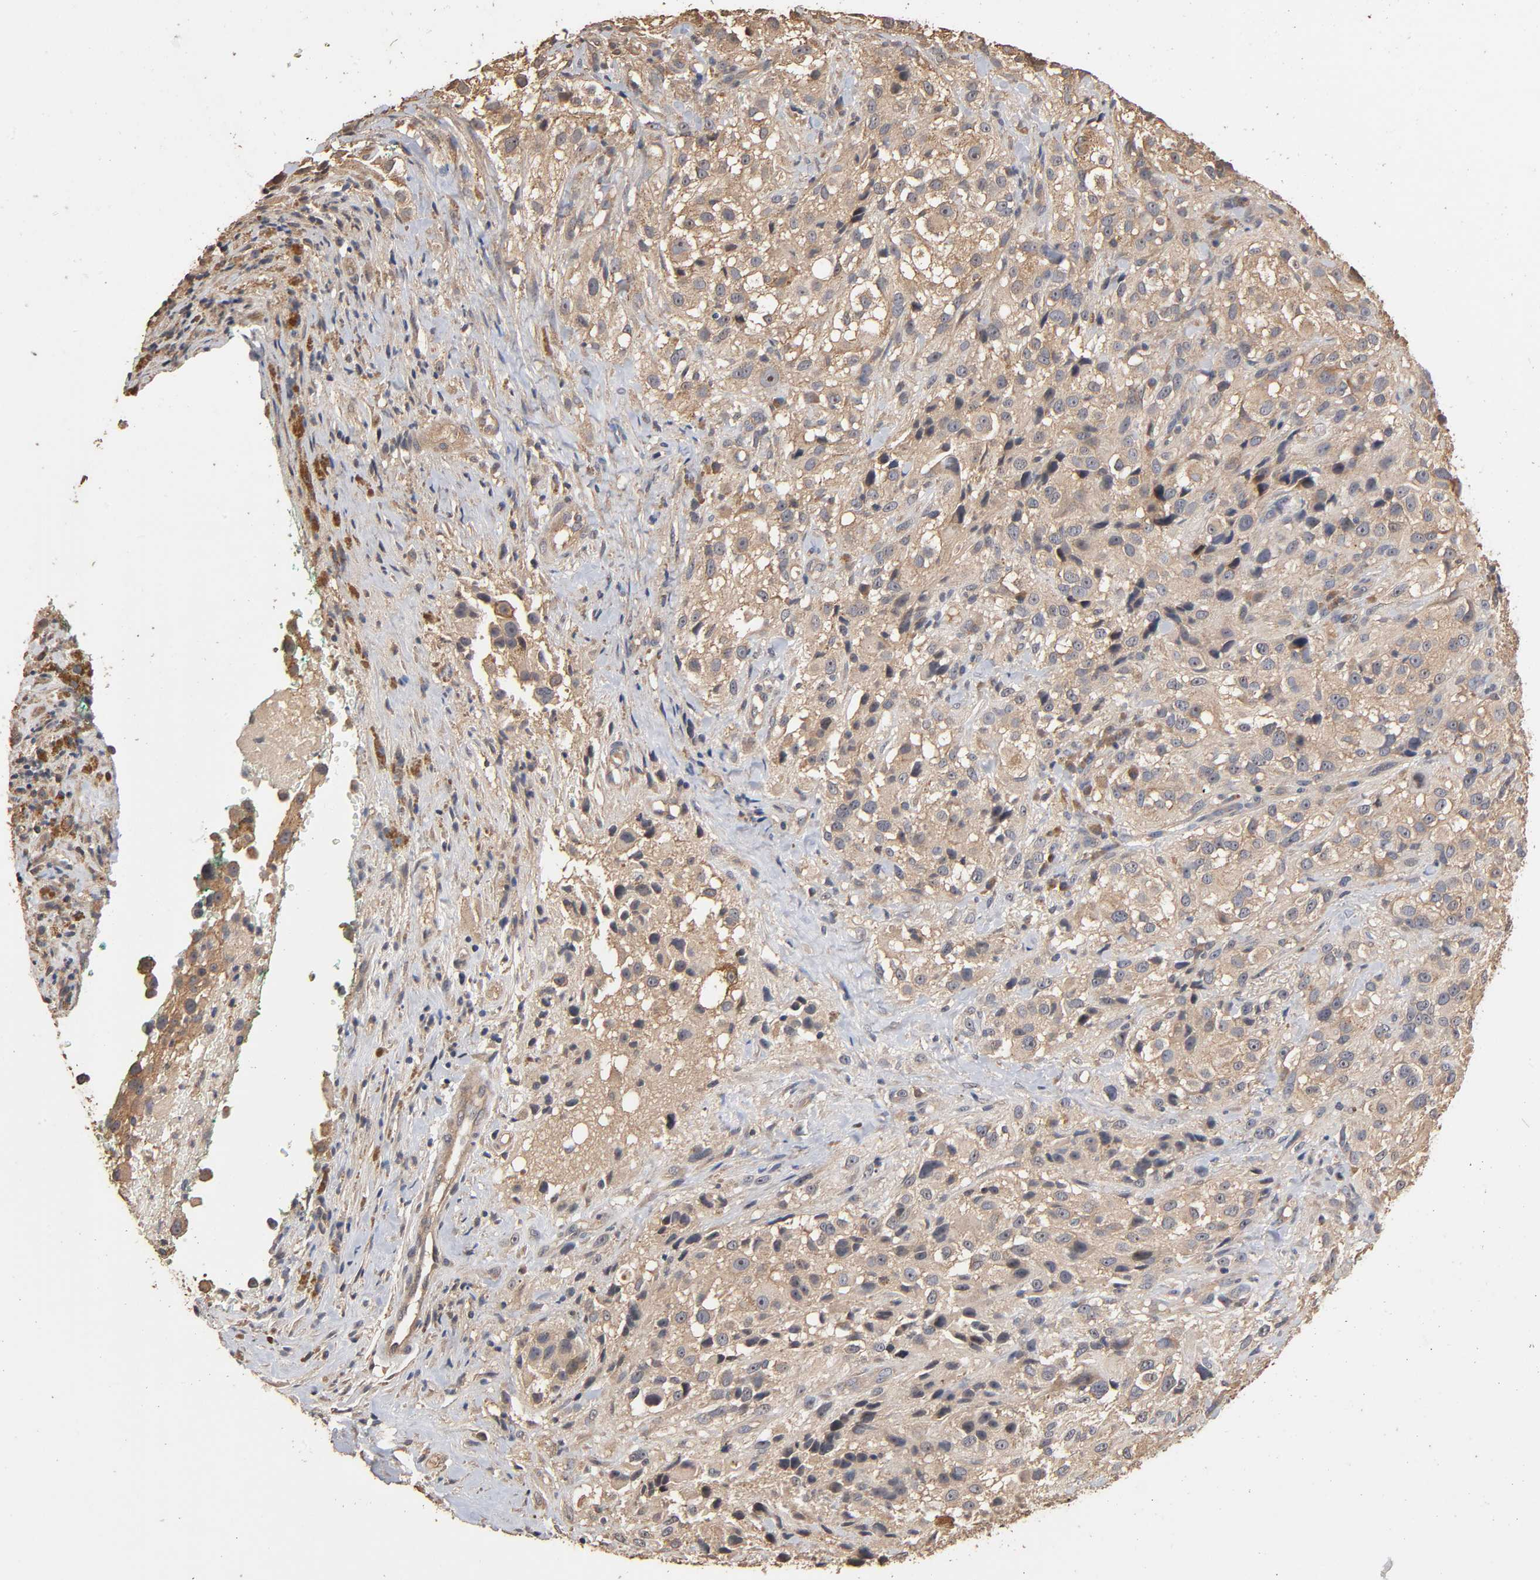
{"staining": {"intensity": "weak", "quantity": ">75%", "location": "cytoplasmic/membranous"}, "tissue": "melanoma", "cell_type": "Tumor cells", "image_type": "cancer", "snomed": [{"axis": "morphology", "description": "Necrosis, NOS"}, {"axis": "morphology", "description": "Malignant melanoma, NOS"}, {"axis": "topography", "description": "Skin"}], "caption": "Malignant melanoma stained for a protein (brown) reveals weak cytoplasmic/membranous positive positivity in approximately >75% of tumor cells.", "gene": "ARHGEF7", "patient": {"sex": "female", "age": 87}}